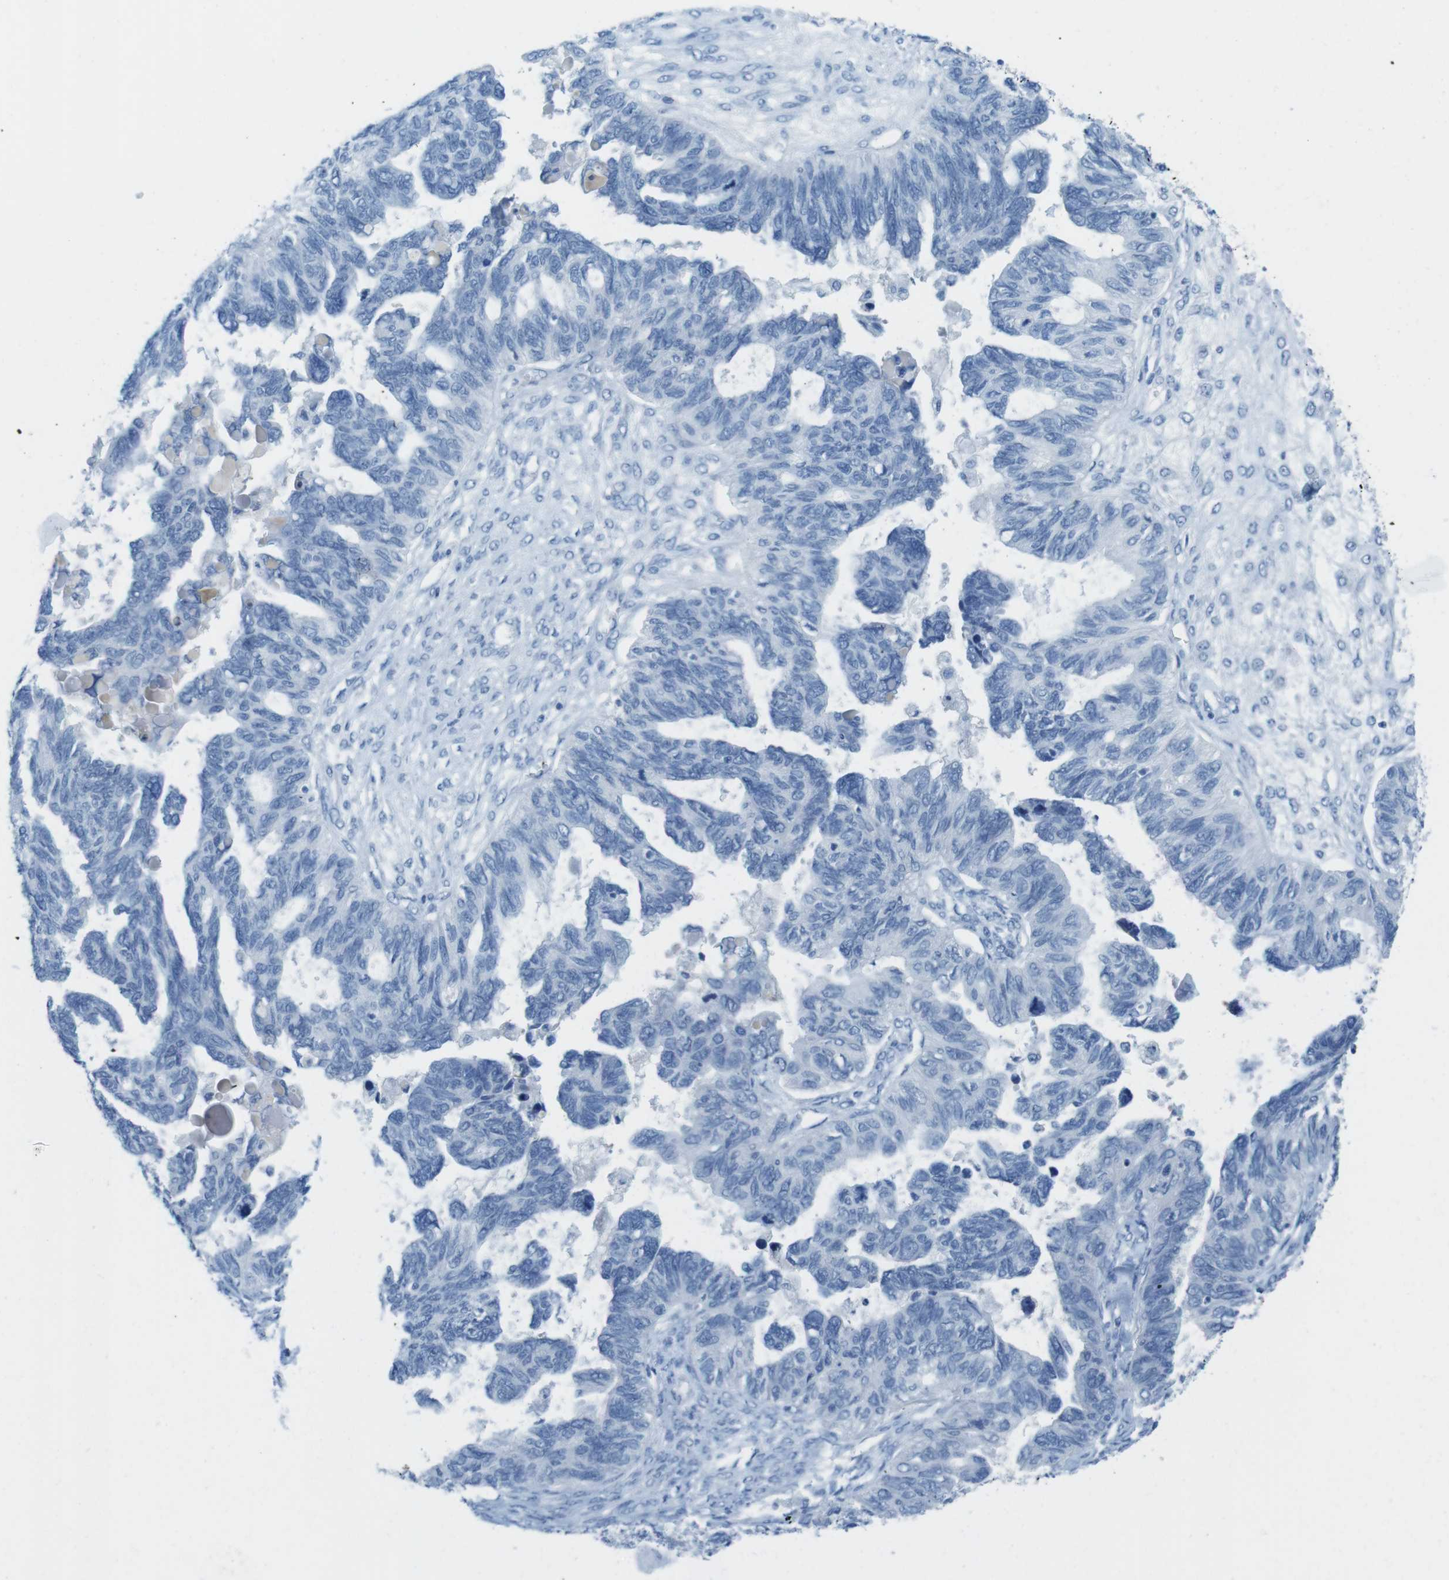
{"staining": {"intensity": "negative", "quantity": "none", "location": "none"}, "tissue": "ovarian cancer", "cell_type": "Tumor cells", "image_type": "cancer", "snomed": [{"axis": "morphology", "description": "Cystadenocarcinoma, serous, NOS"}, {"axis": "topography", "description": "Ovary"}], "caption": "Immunohistochemistry micrograph of neoplastic tissue: human ovarian serous cystadenocarcinoma stained with DAB demonstrates no significant protein expression in tumor cells.", "gene": "GAP43", "patient": {"sex": "female", "age": 79}}